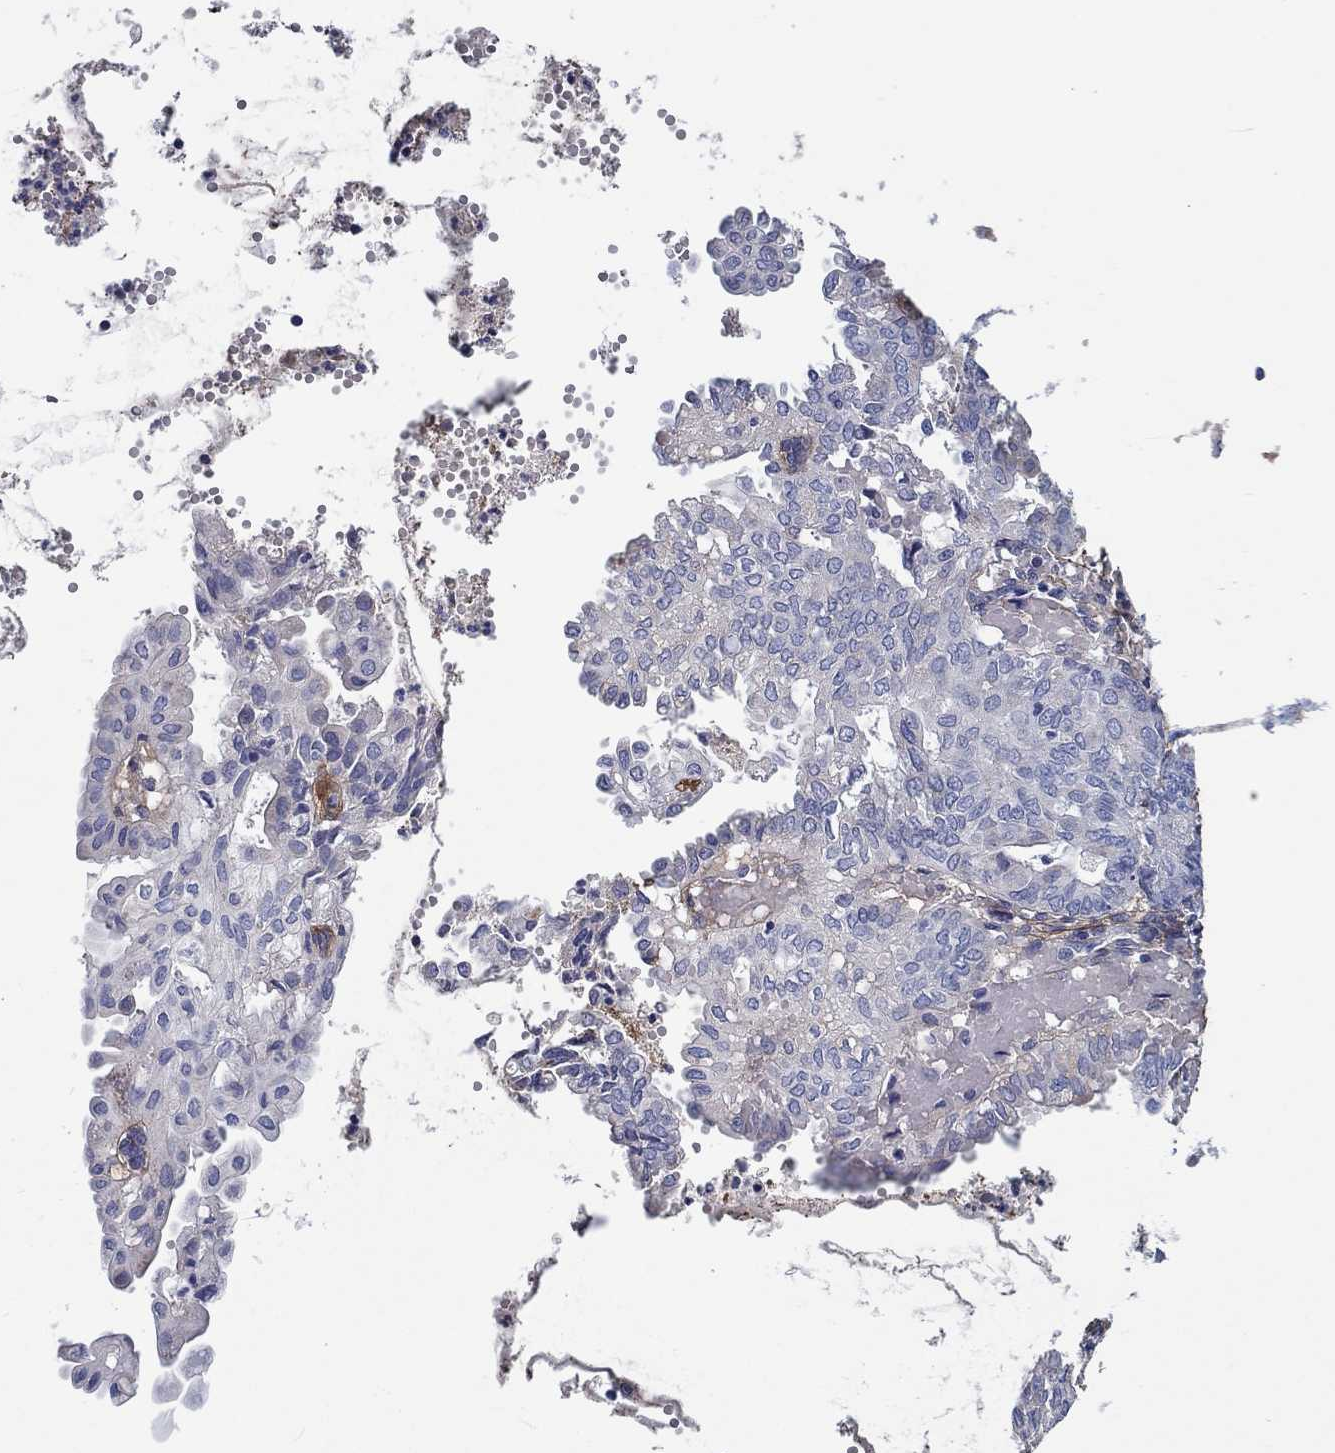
{"staining": {"intensity": "negative", "quantity": "none", "location": "none"}, "tissue": "endometrial cancer", "cell_type": "Tumor cells", "image_type": "cancer", "snomed": [{"axis": "morphology", "description": "Adenocarcinoma, NOS"}, {"axis": "topography", "description": "Endometrium"}], "caption": "This is an IHC image of human adenocarcinoma (endometrial). There is no positivity in tumor cells.", "gene": "TGFBI", "patient": {"sex": "female", "age": 68}}